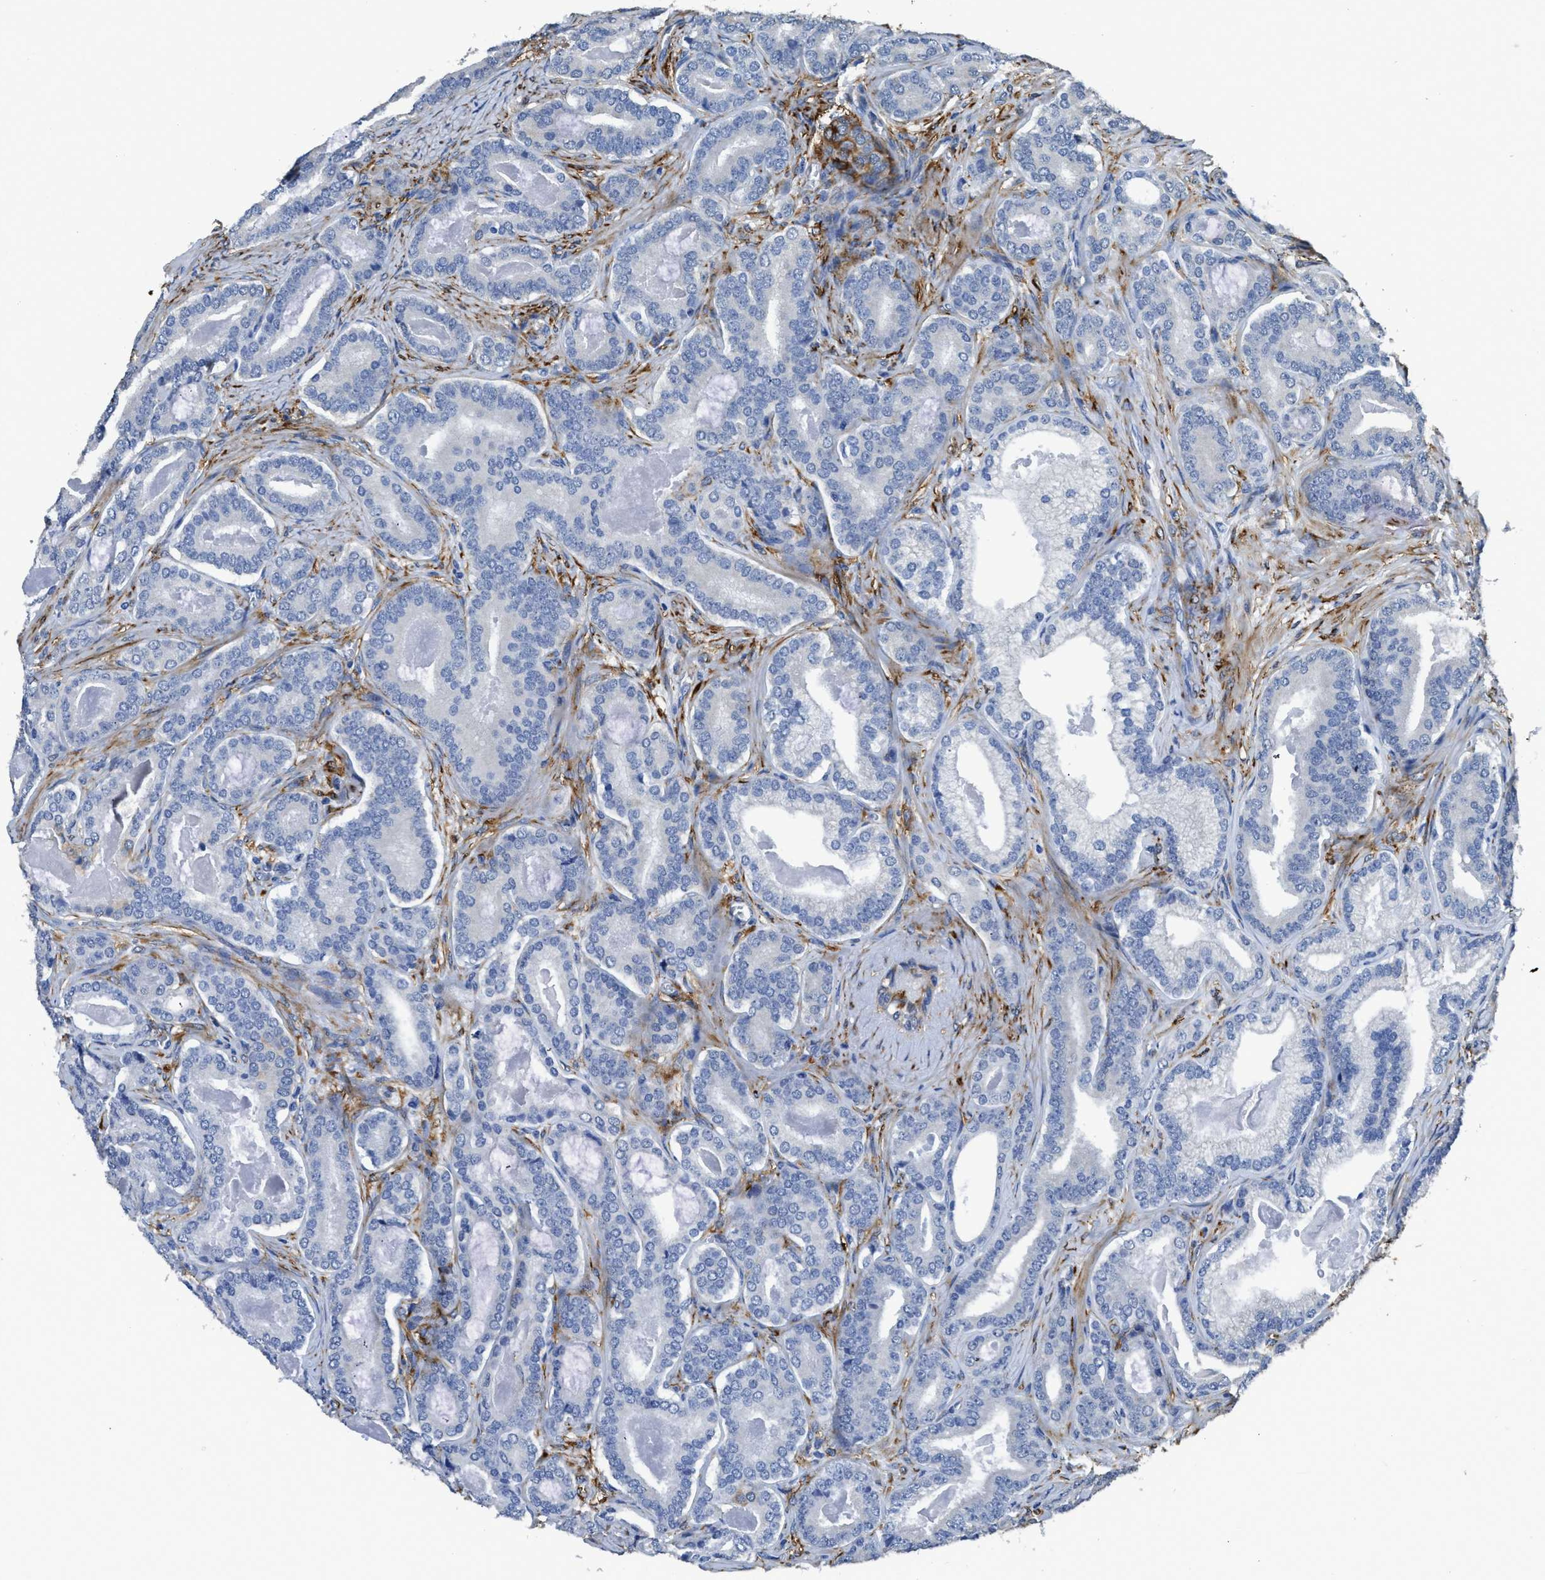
{"staining": {"intensity": "negative", "quantity": "none", "location": "none"}, "tissue": "prostate cancer", "cell_type": "Tumor cells", "image_type": "cancer", "snomed": [{"axis": "morphology", "description": "Adenocarcinoma, High grade"}, {"axis": "topography", "description": "Prostate"}], "caption": "Prostate cancer (high-grade adenocarcinoma) was stained to show a protein in brown. There is no significant staining in tumor cells.", "gene": "ZSWIM5", "patient": {"sex": "male", "age": 60}}